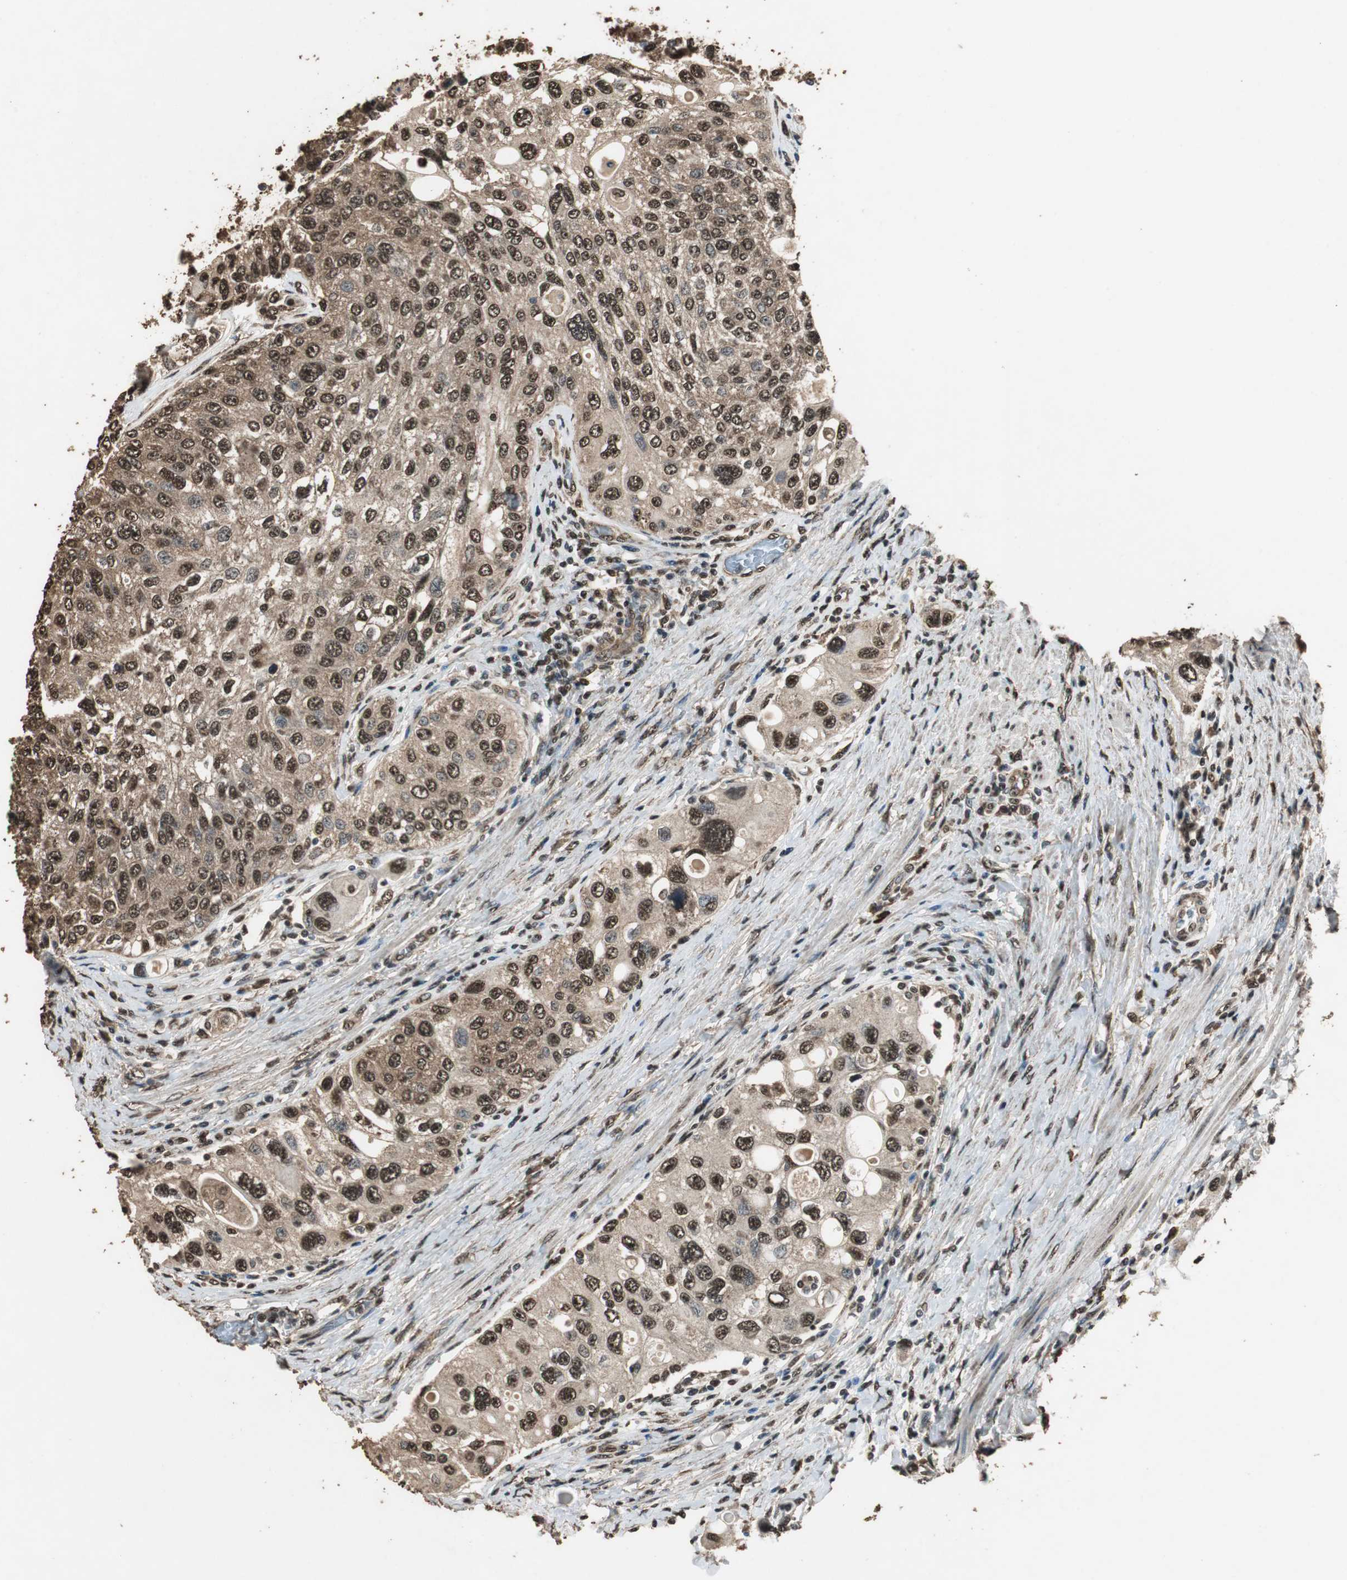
{"staining": {"intensity": "strong", "quantity": ">75%", "location": "cytoplasmic/membranous,nuclear"}, "tissue": "urothelial cancer", "cell_type": "Tumor cells", "image_type": "cancer", "snomed": [{"axis": "morphology", "description": "Urothelial carcinoma, High grade"}, {"axis": "topography", "description": "Urinary bladder"}], "caption": "This micrograph displays IHC staining of human urothelial carcinoma (high-grade), with high strong cytoplasmic/membranous and nuclear positivity in approximately >75% of tumor cells.", "gene": "PPP1R13B", "patient": {"sex": "female", "age": 56}}